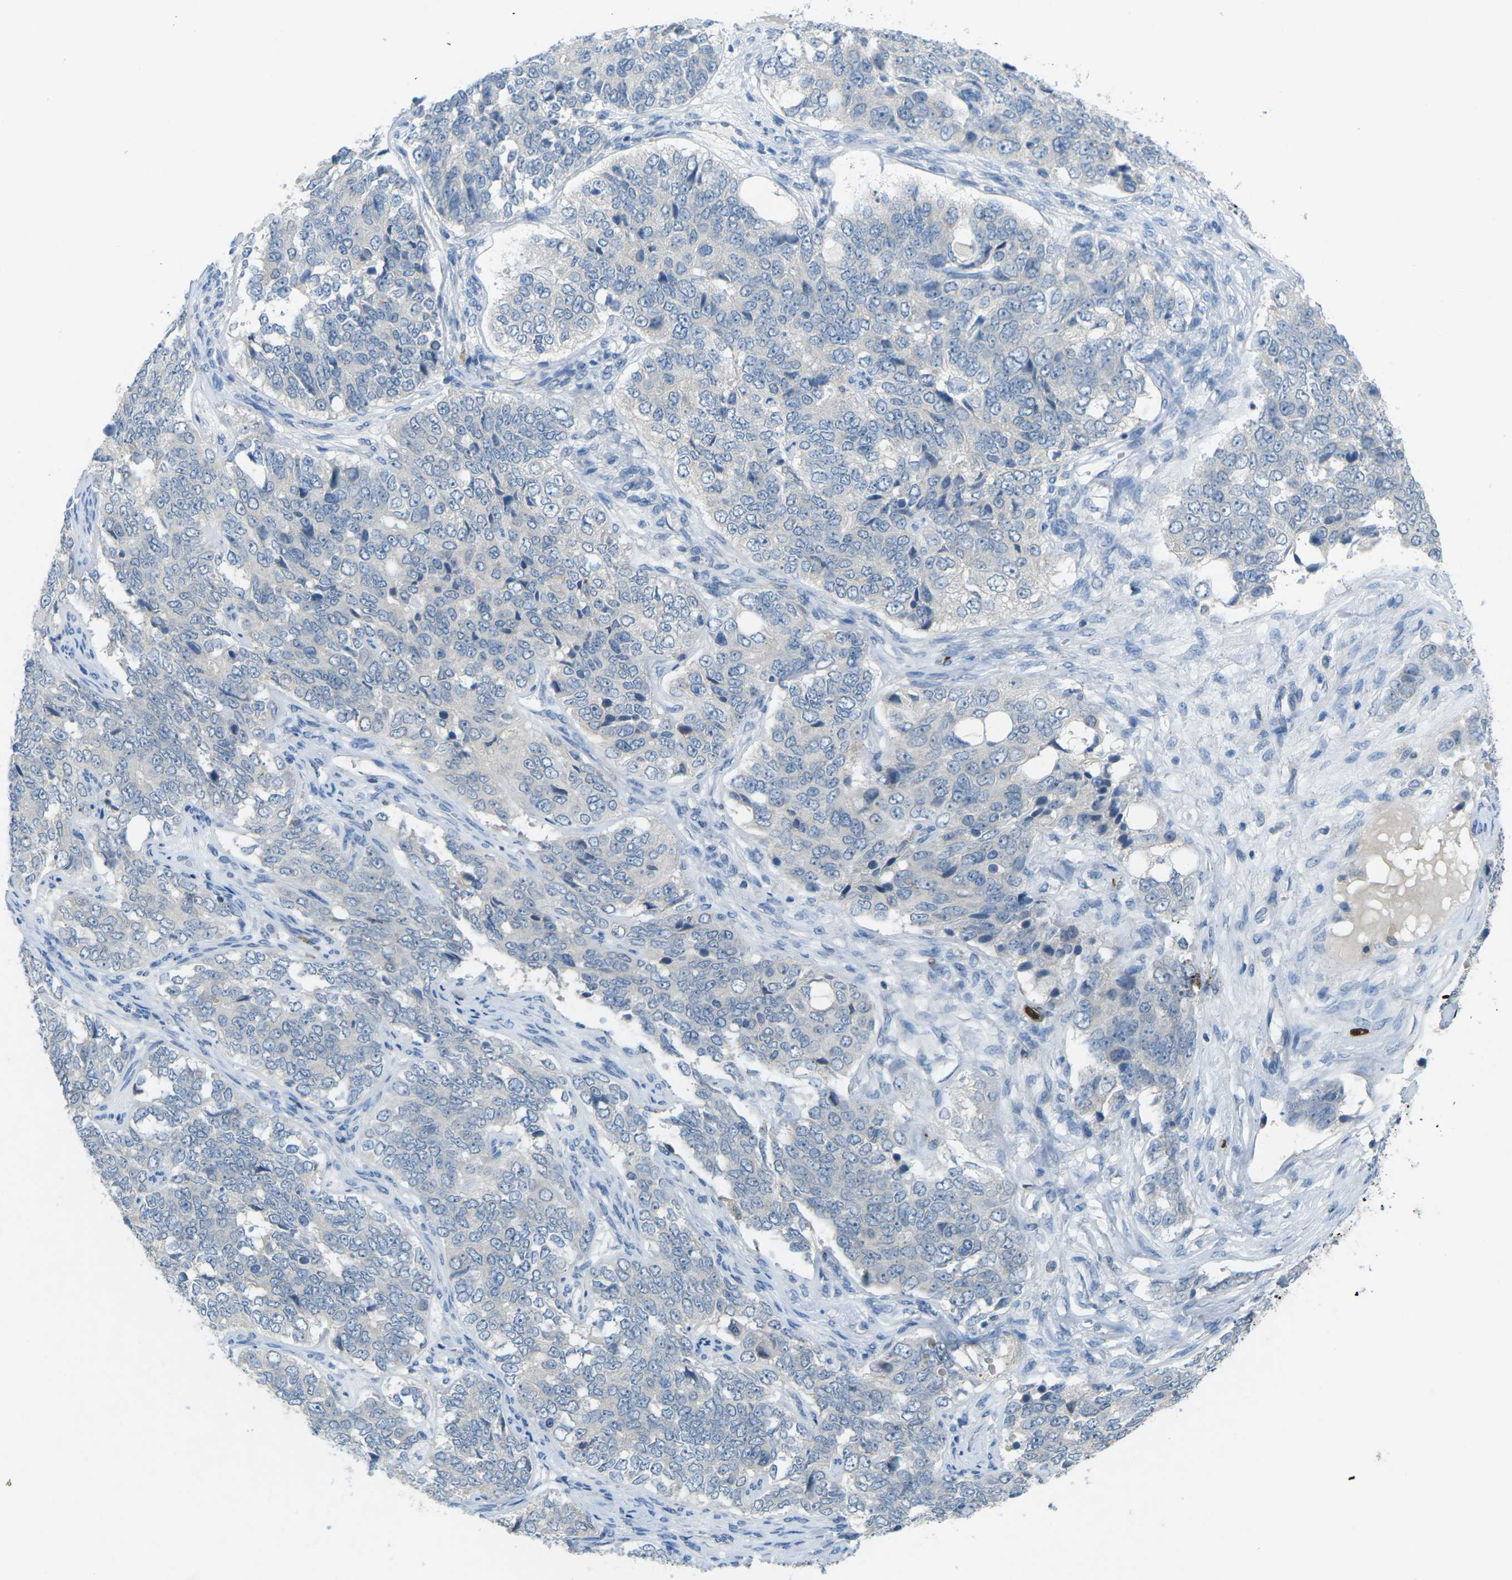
{"staining": {"intensity": "negative", "quantity": "none", "location": "none"}, "tissue": "ovarian cancer", "cell_type": "Tumor cells", "image_type": "cancer", "snomed": [{"axis": "morphology", "description": "Carcinoma, endometroid"}, {"axis": "topography", "description": "Ovary"}], "caption": "High magnification brightfield microscopy of ovarian cancer stained with DAB (3,3'-diaminobenzidine) (brown) and counterstained with hematoxylin (blue): tumor cells show no significant expression. (Brightfield microscopy of DAB (3,3'-diaminobenzidine) immunohistochemistry at high magnification).", "gene": "CD19", "patient": {"sex": "female", "age": 51}}